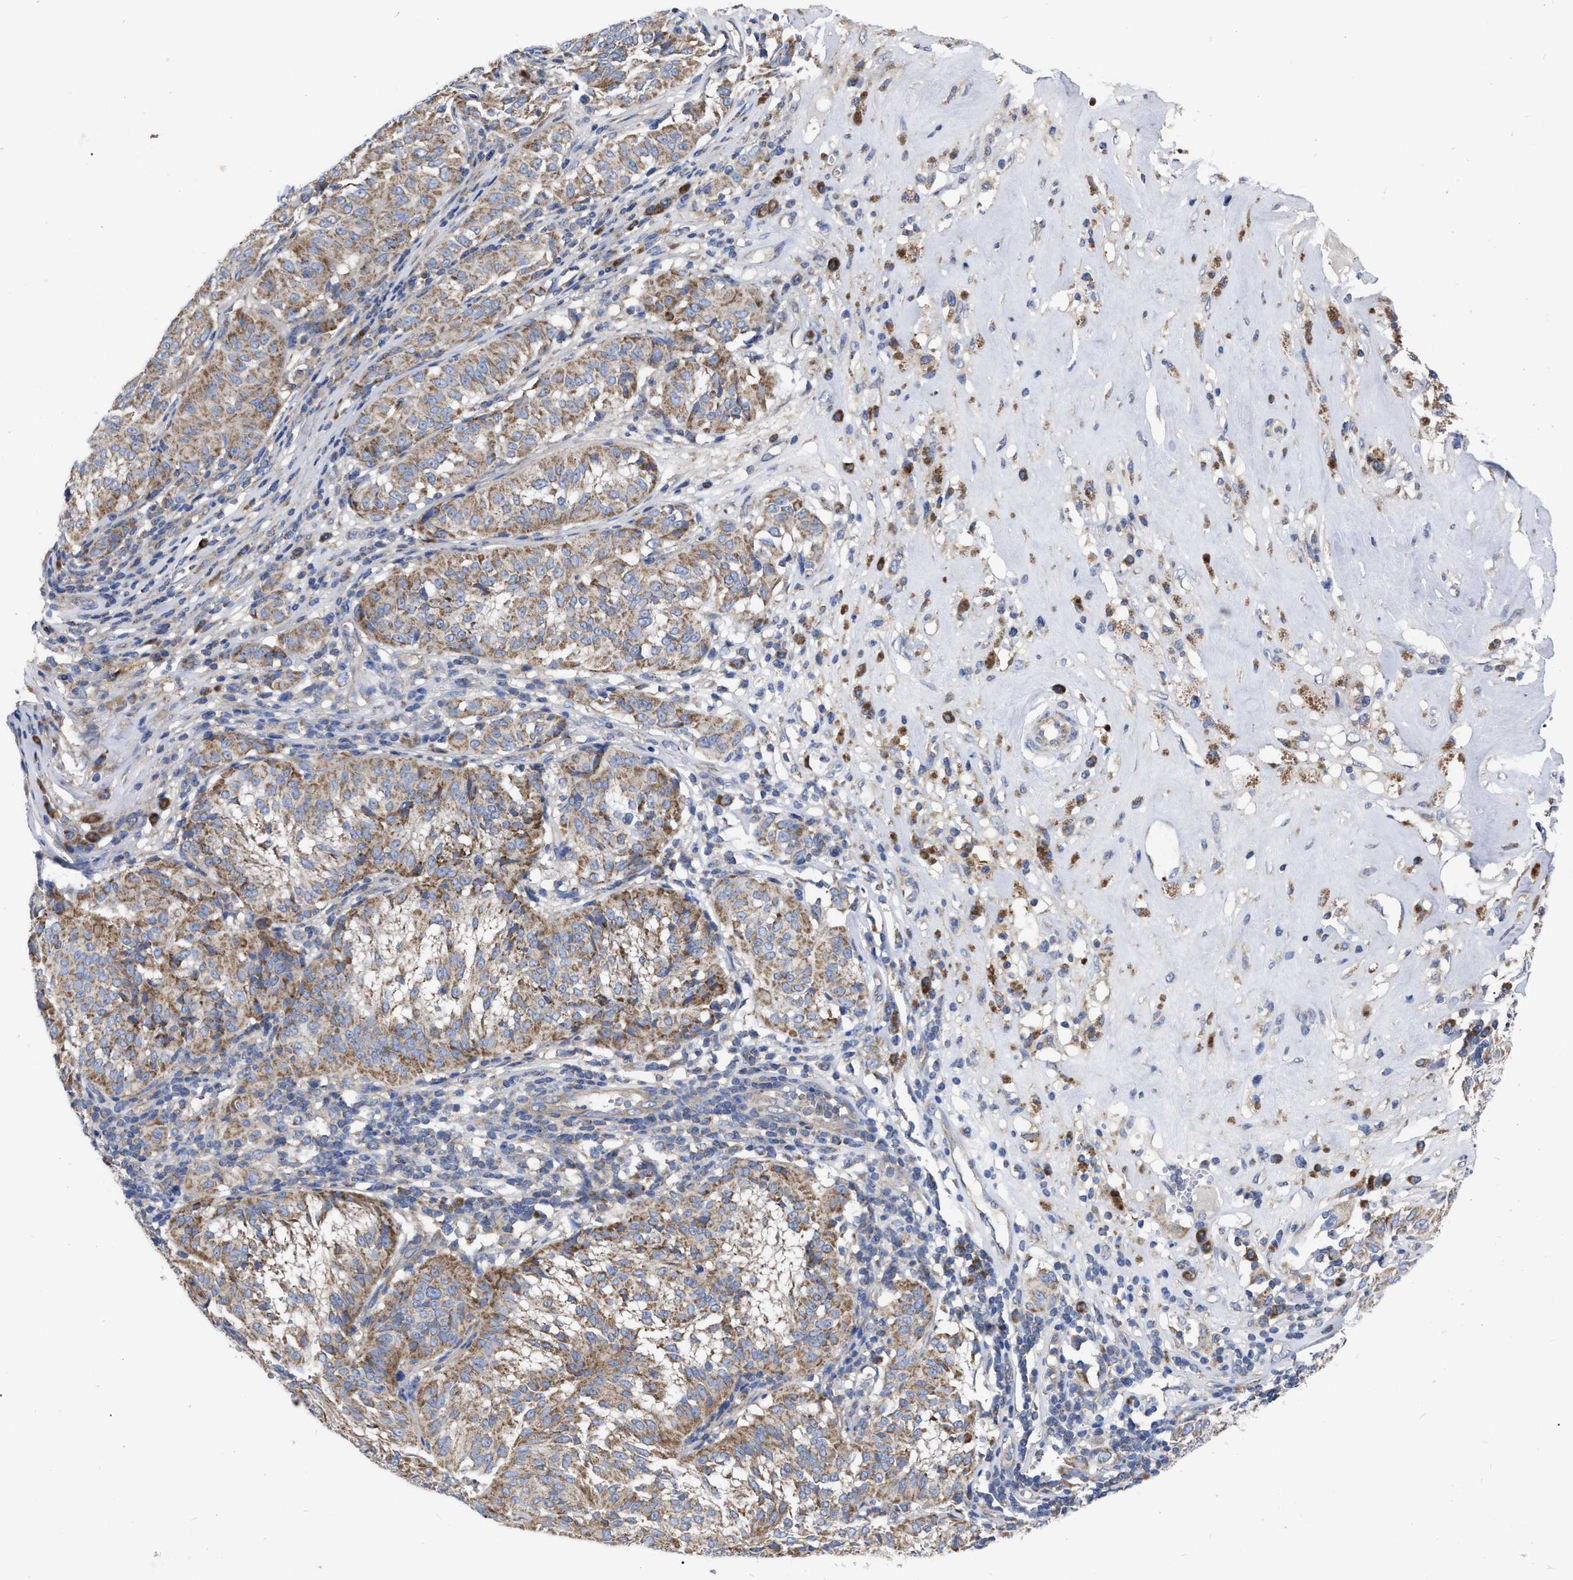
{"staining": {"intensity": "moderate", "quantity": ">75%", "location": "cytoplasmic/membranous"}, "tissue": "melanoma", "cell_type": "Tumor cells", "image_type": "cancer", "snomed": [{"axis": "morphology", "description": "Malignant melanoma, NOS"}, {"axis": "topography", "description": "Skin"}], "caption": "Melanoma stained with a protein marker reveals moderate staining in tumor cells.", "gene": "CDKN2C", "patient": {"sex": "female", "age": 72}}